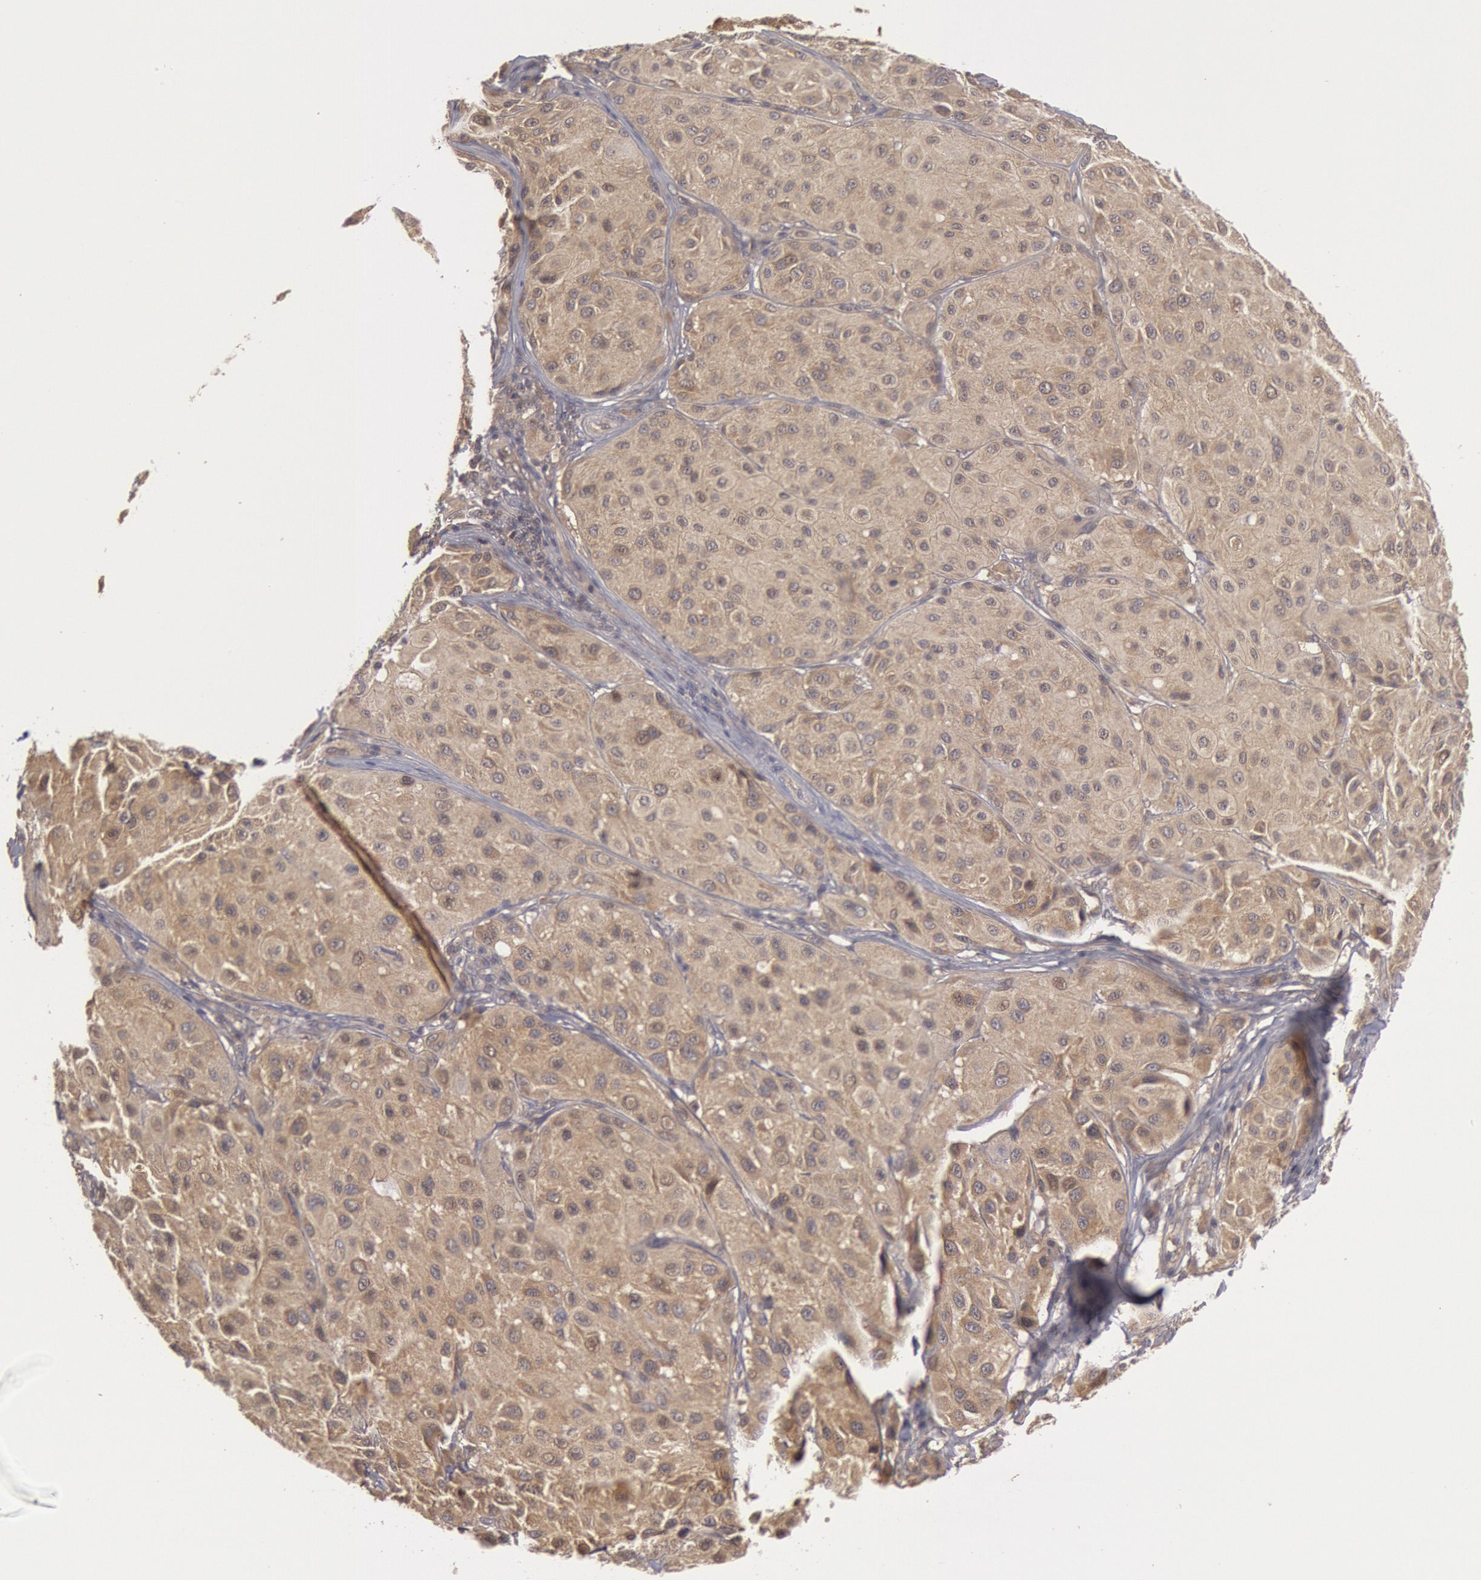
{"staining": {"intensity": "moderate", "quantity": ">75%", "location": "cytoplasmic/membranous"}, "tissue": "melanoma", "cell_type": "Tumor cells", "image_type": "cancer", "snomed": [{"axis": "morphology", "description": "Malignant melanoma, NOS"}, {"axis": "topography", "description": "Skin"}], "caption": "A photomicrograph of melanoma stained for a protein shows moderate cytoplasmic/membranous brown staining in tumor cells.", "gene": "BRAF", "patient": {"sex": "male", "age": 36}}